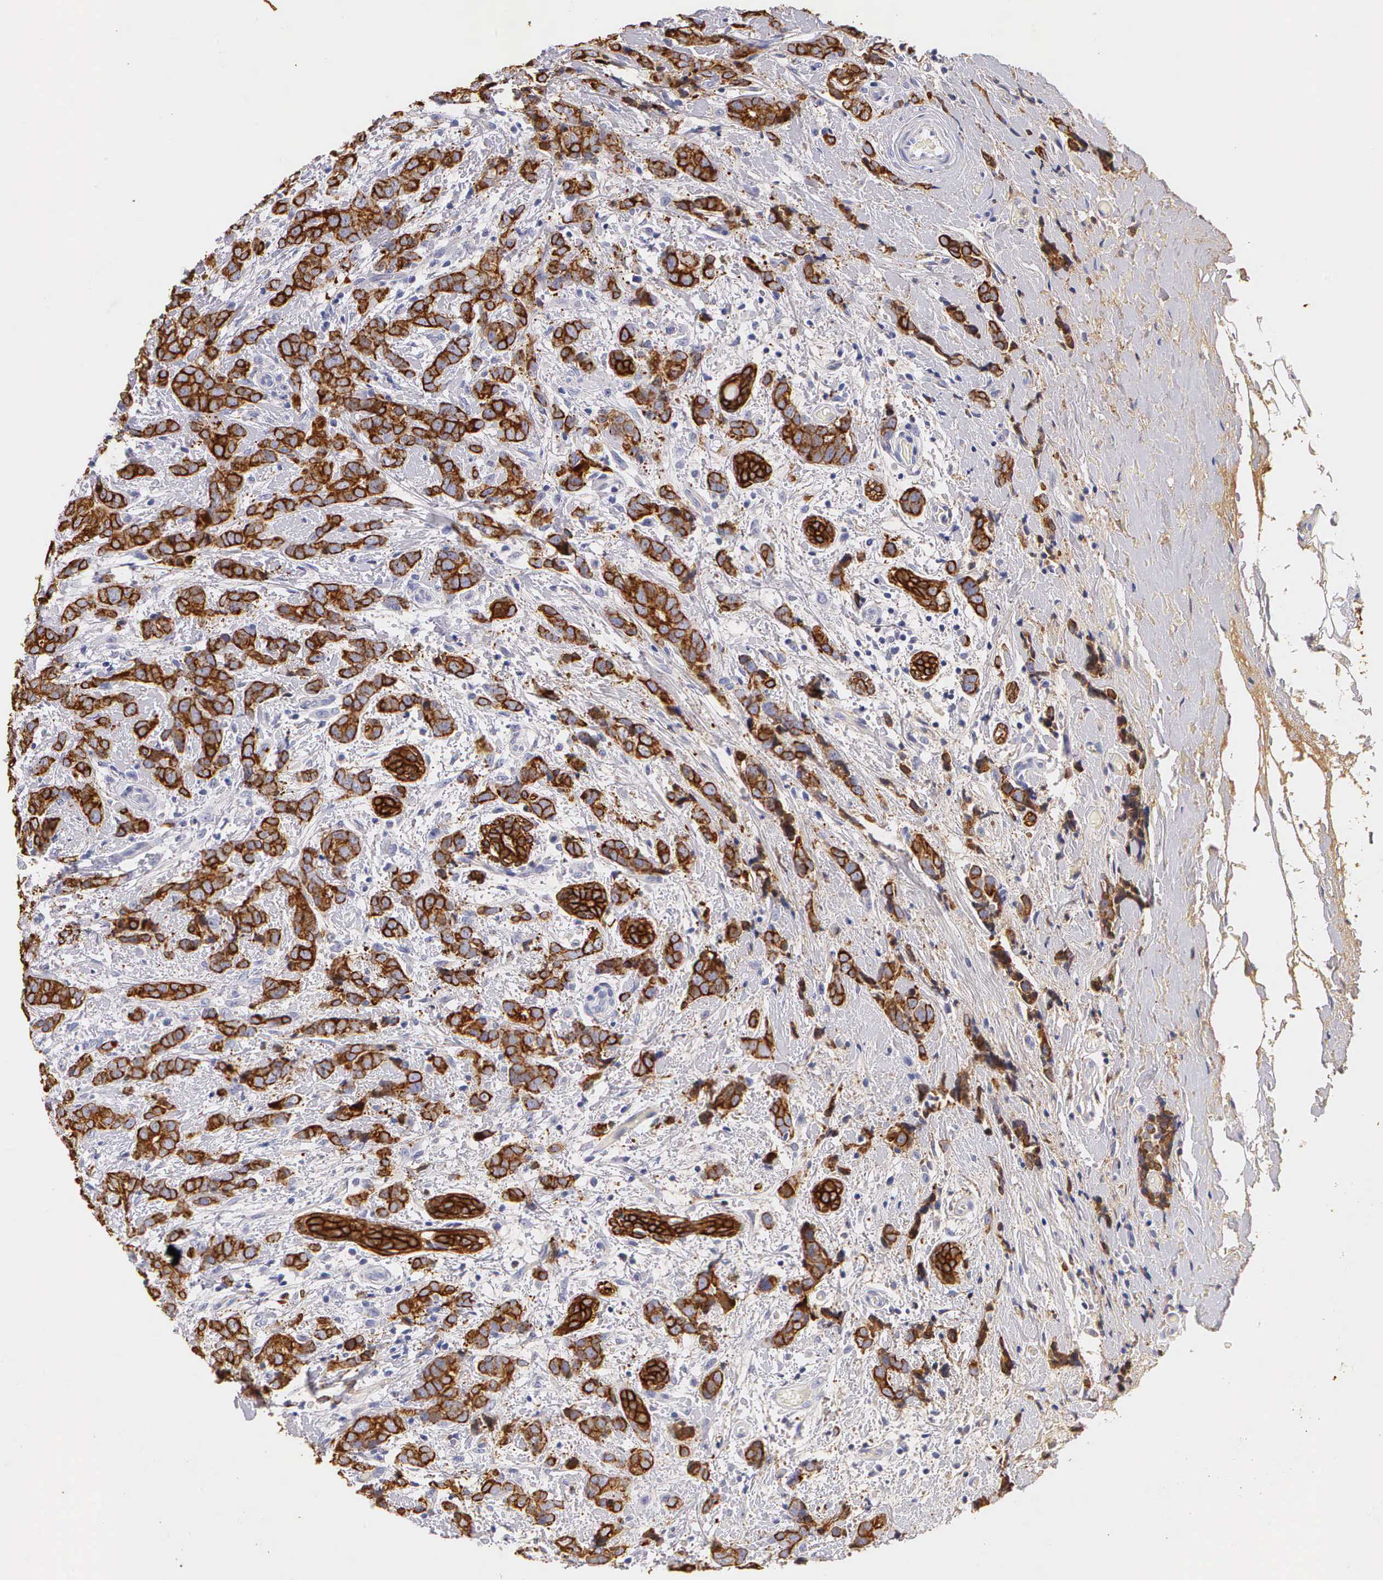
{"staining": {"intensity": "strong", "quantity": ">75%", "location": "cytoplasmic/membranous"}, "tissue": "breast cancer", "cell_type": "Tumor cells", "image_type": "cancer", "snomed": [{"axis": "morphology", "description": "Duct carcinoma"}, {"axis": "topography", "description": "Breast"}], "caption": "Strong cytoplasmic/membranous expression is present in approximately >75% of tumor cells in breast infiltrating ductal carcinoma. (brown staining indicates protein expression, while blue staining denotes nuclei).", "gene": "KRT17", "patient": {"sex": "female", "age": 53}}